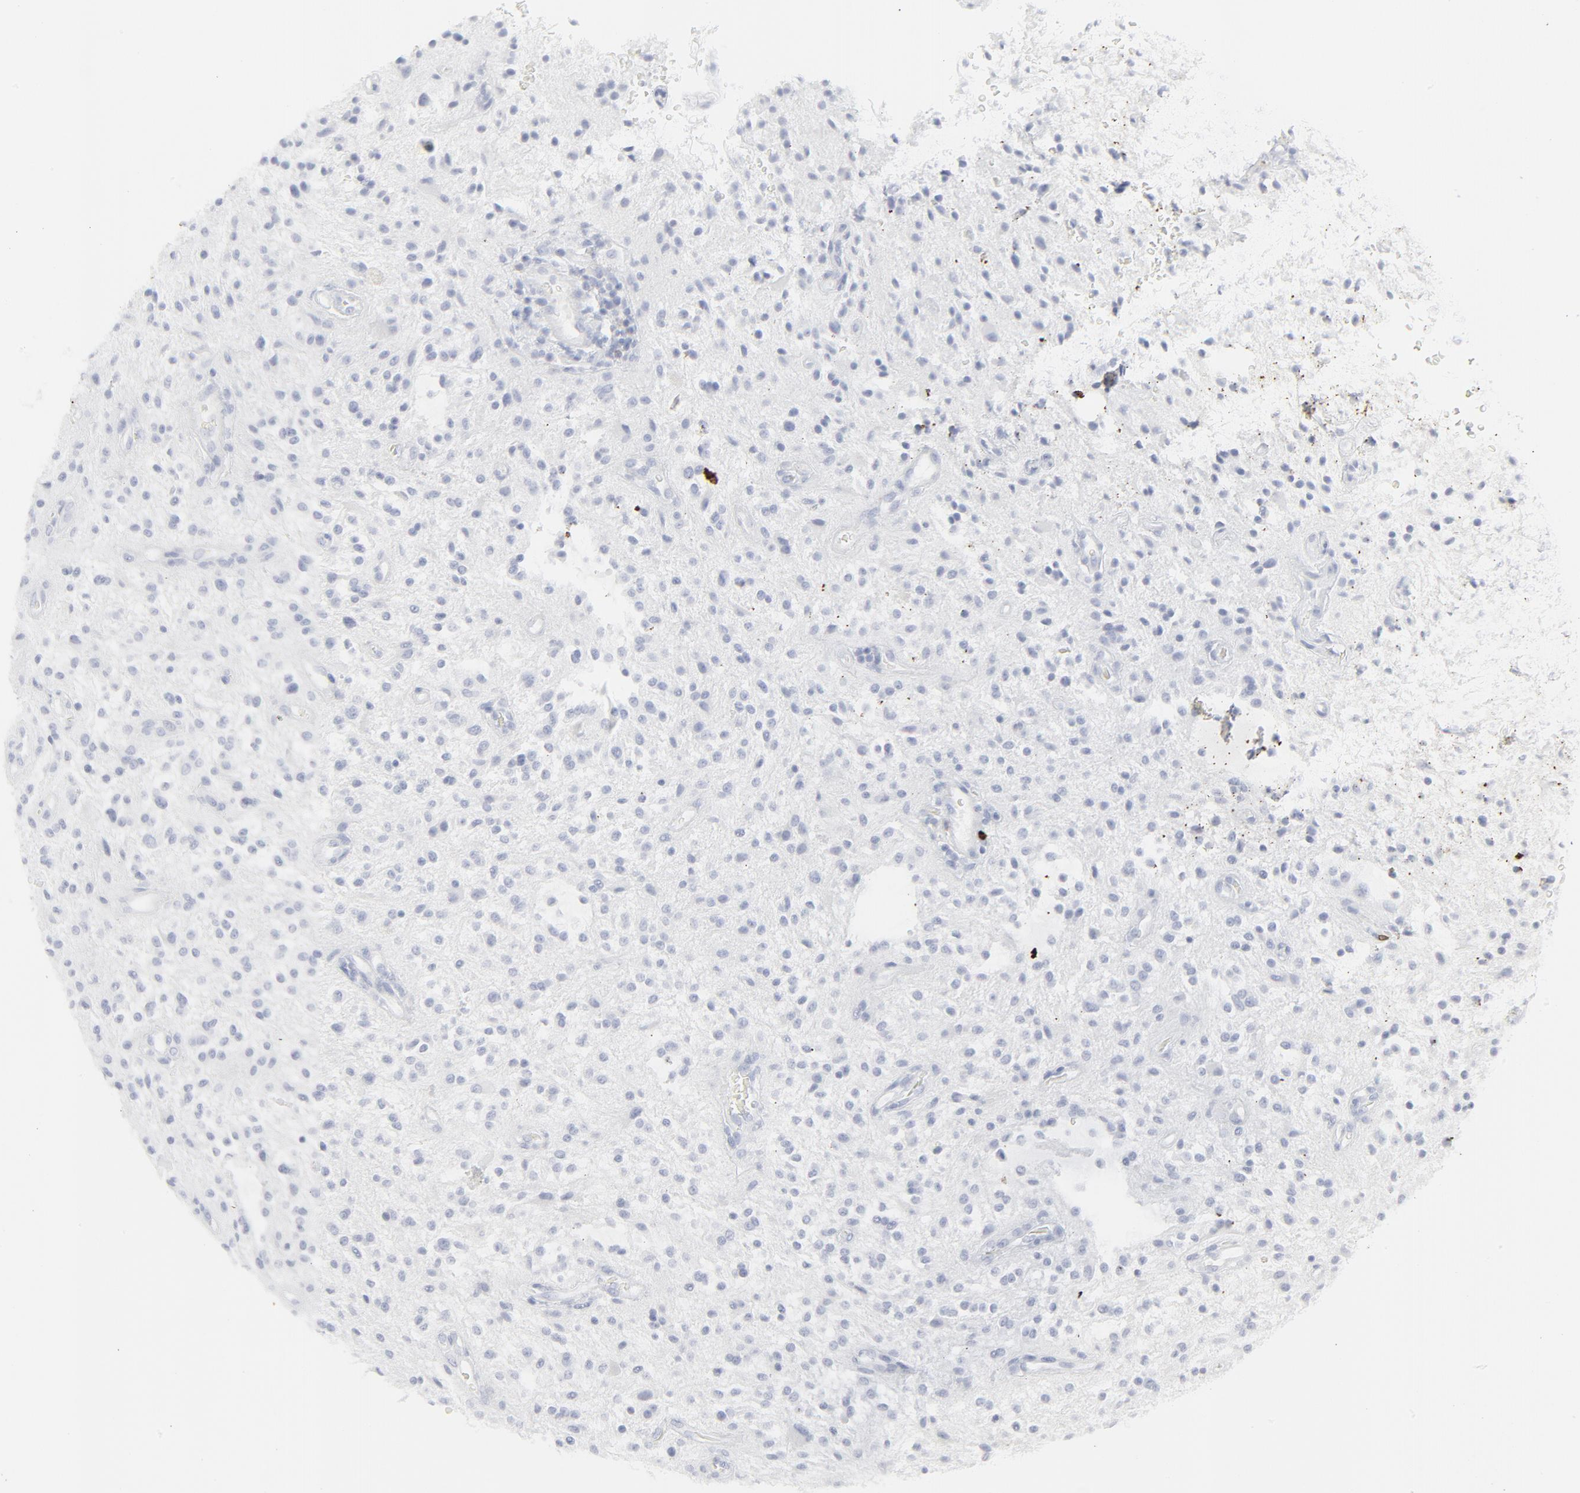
{"staining": {"intensity": "negative", "quantity": "none", "location": "none"}, "tissue": "glioma", "cell_type": "Tumor cells", "image_type": "cancer", "snomed": [{"axis": "morphology", "description": "Glioma, malignant, NOS"}, {"axis": "topography", "description": "Cerebellum"}], "caption": "Protein analysis of glioma (malignant) displays no significant expression in tumor cells.", "gene": "CCR7", "patient": {"sex": "female", "age": 10}}